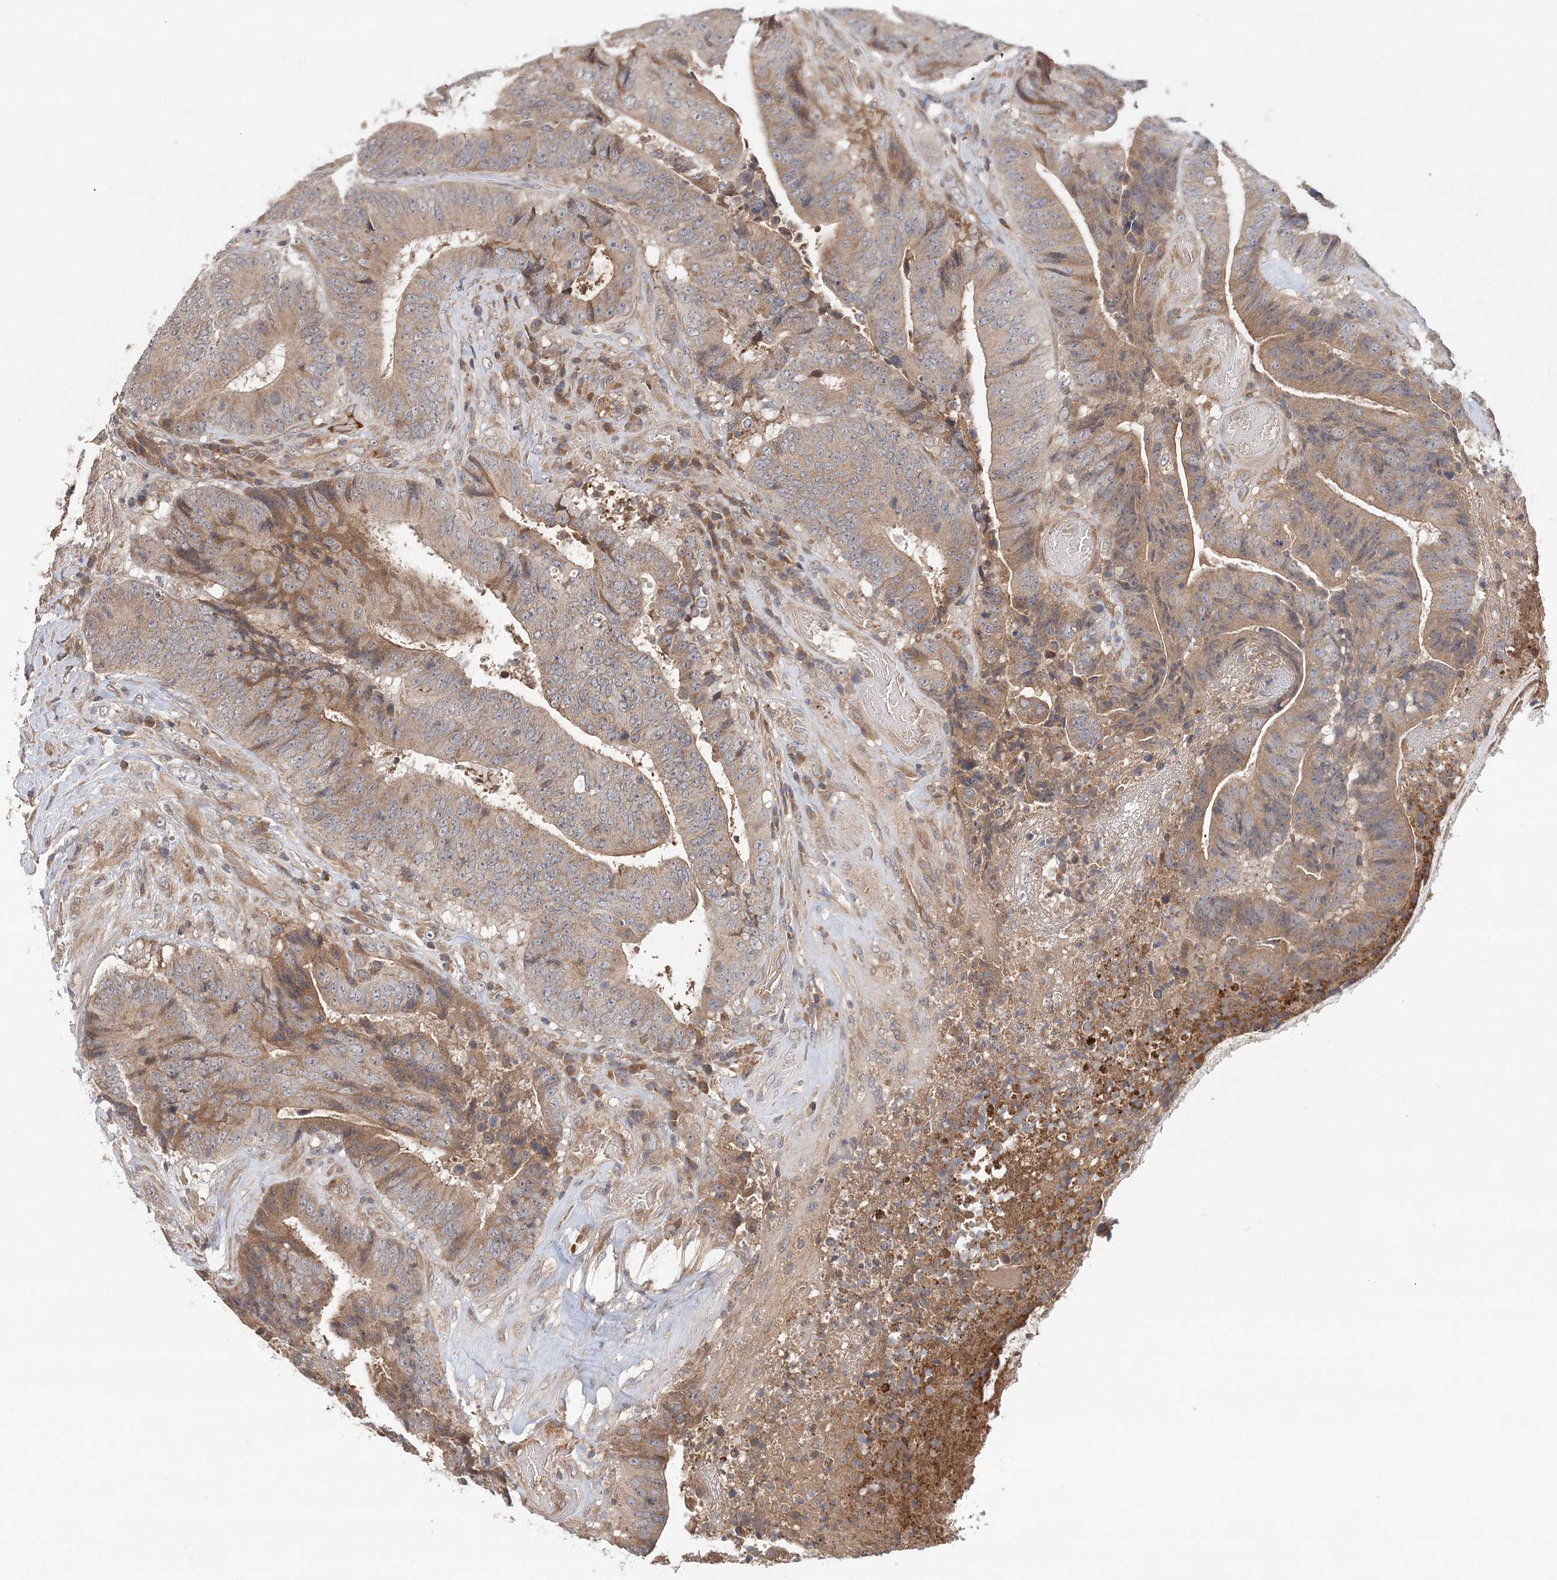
{"staining": {"intensity": "moderate", "quantity": ">75%", "location": "cytoplasmic/membranous"}, "tissue": "colorectal cancer", "cell_type": "Tumor cells", "image_type": "cancer", "snomed": [{"axis": "morphology", "description": "Adenocarcinoma, NOS"}, {"axis": "topography", "description": "Rectum"}], "caption": "There is medium levels of moderate cytoplasmic/membranous staining in tumor cells of colorectal cancer (adenocarcinoma), as demonstrated by immunohistochemical staining (brown color).", "gene": "SYCP3", "patient": {"sex": "male", "age": 72}}